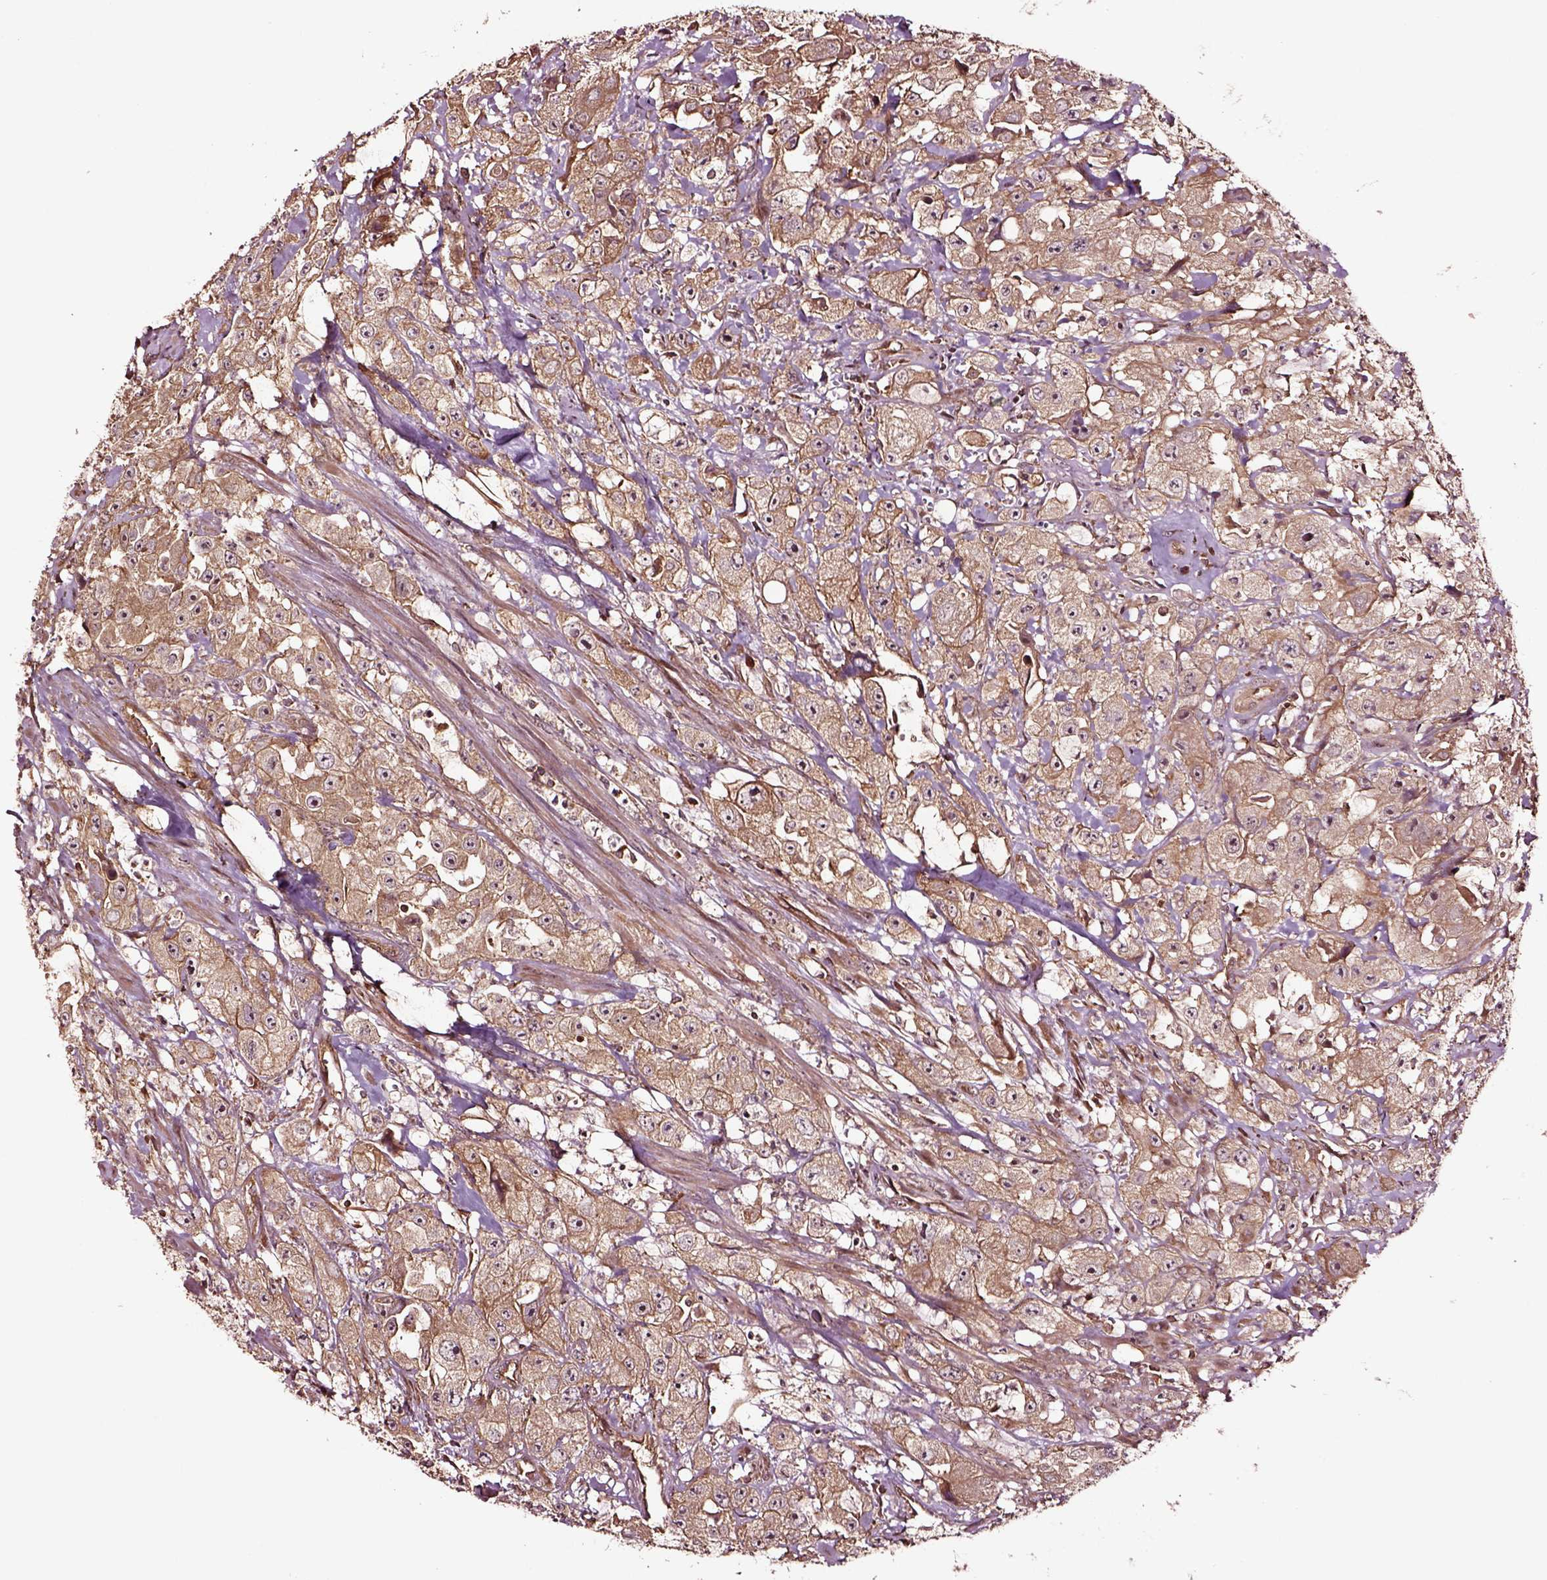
{"staining": {"intensity": "moderate", "quantity": ">75%", "location": "cytoplasmic/membranous"}, "tissue": "urothelial cancer", "cell_type": "Tumor cells", "image_type": "cancer", "snomed": [{"axis": "morphology", "description": "Urothelial carcinoma, High grade"}, {"axis": "topography", "description": "Urinary bladder"}], "caption": "This image shows IHC staining of human urothelial cancer, with medium moderate cytoplasmic/membranous positivity in about >75% of tumor cells.", "gene": "RASSF5", "patient": {"sex": "male", "age": 79}}